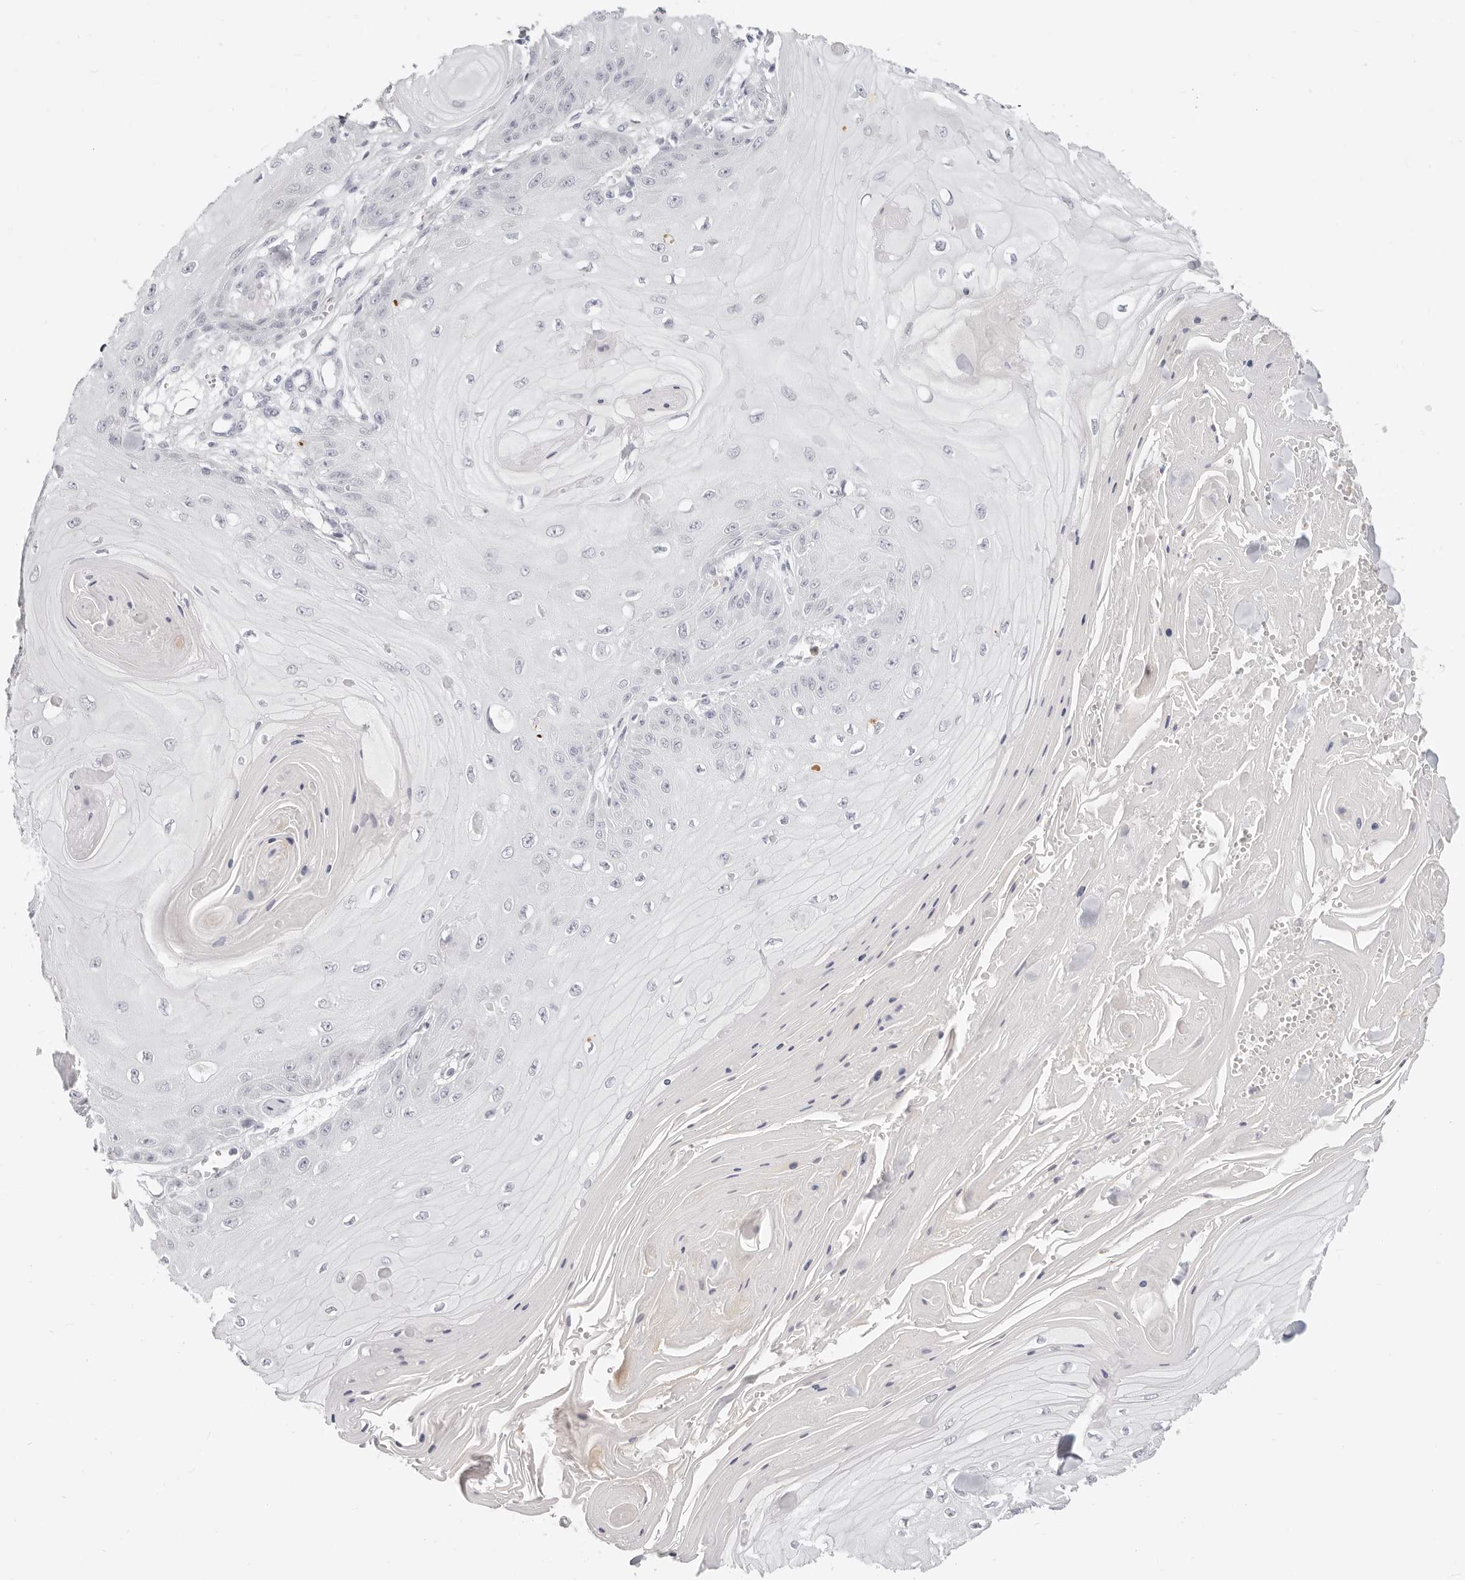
{"staining": {"intensity": "negative", "quantity": "none", "location": "none"}, "tissue": "skin cancer", "cell_type": "Tumor cells", "image_type": "cancer", "snomed": [{"axis": "morphology", "description": "Squamous cell carcinoma, NOS"}, {"axis": "topography", "description": "Skin"}], "caption": "This is an IHC micrograph of skin cancer. There is no expression in tumor cells.", "gene": "ASCL1", "patient": {"sex": "male", "age": 74}}